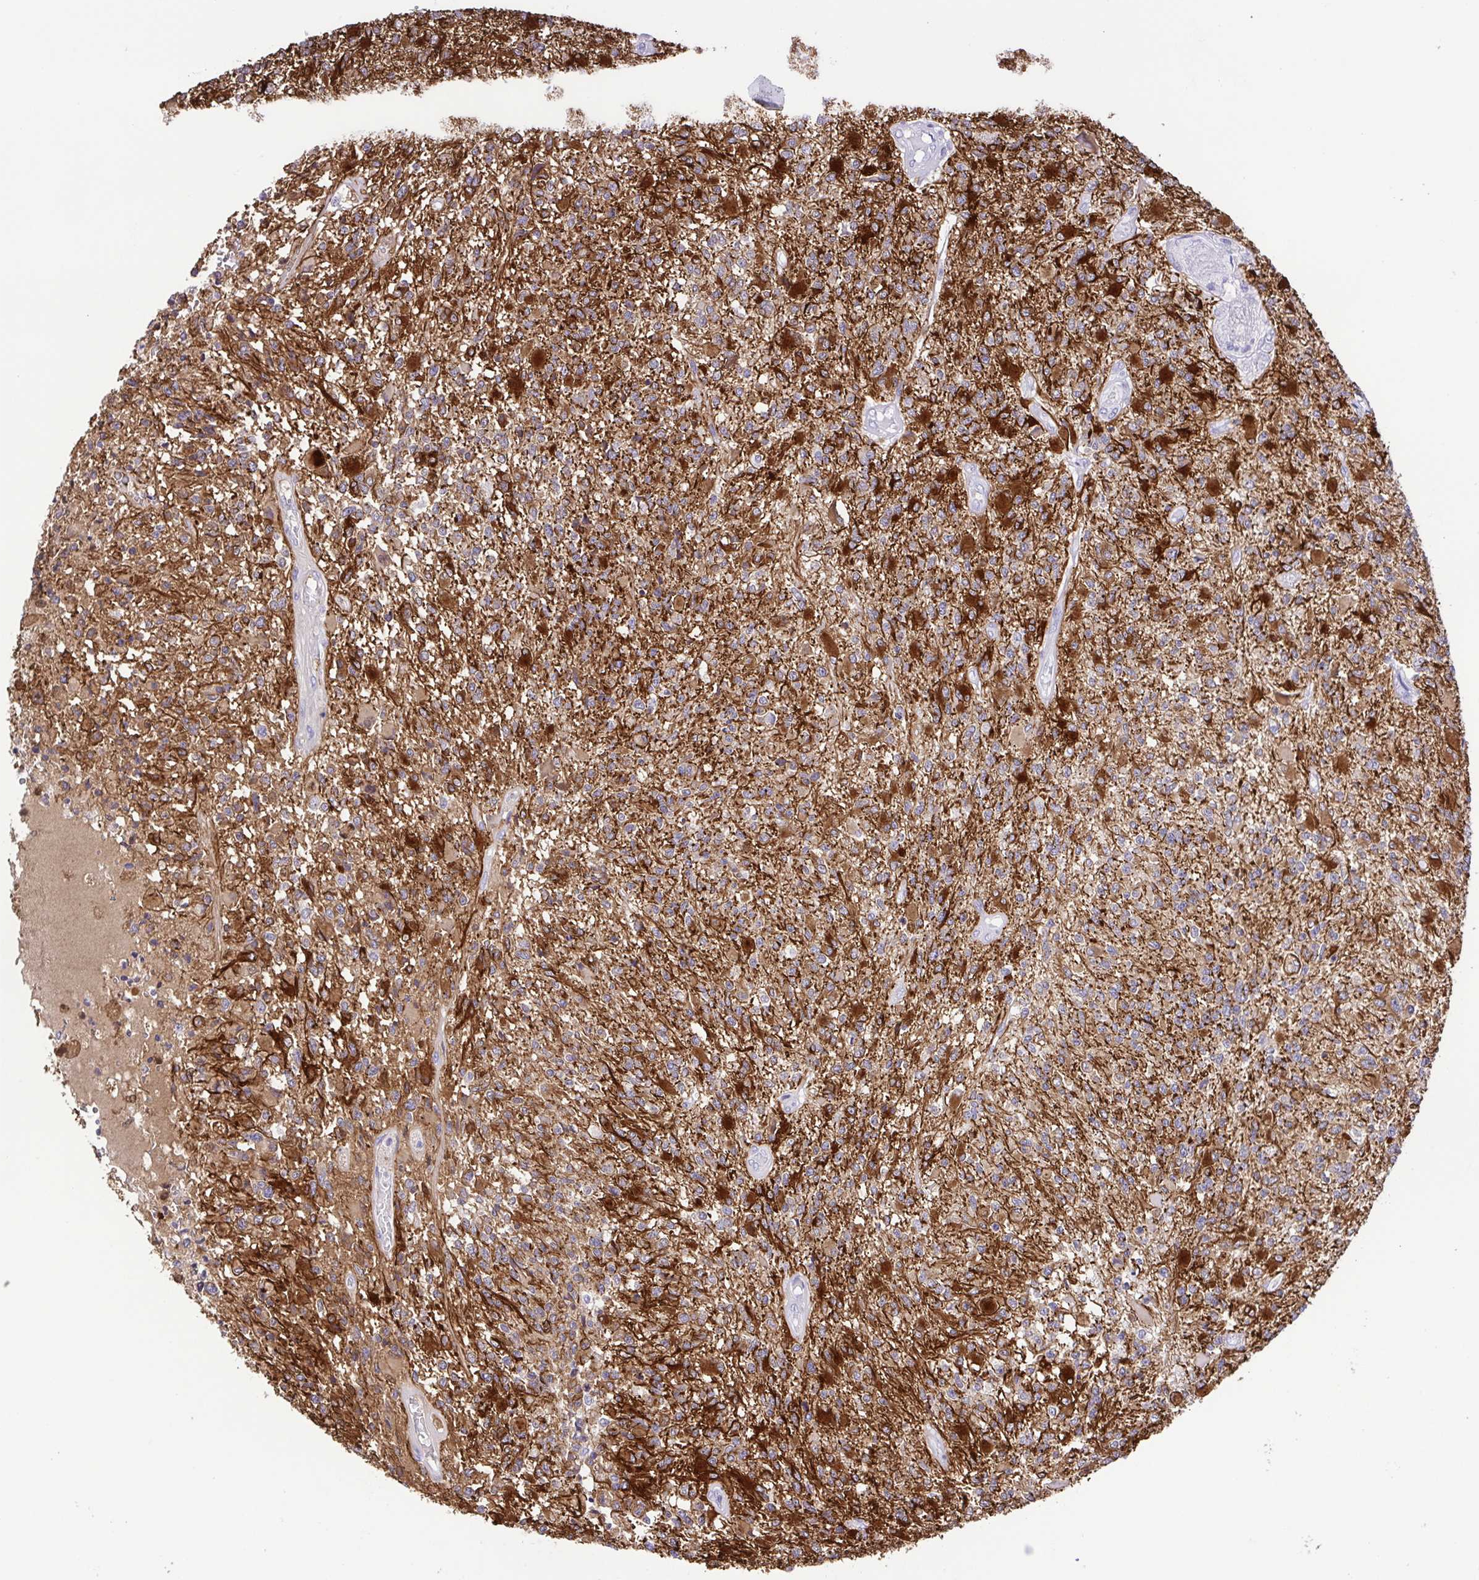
{"staining": {"intensity": "strong", "quantity": "25%-75%", "location": "cytoplasmic/membranous"}, "tissue": "glioma", "cell_type": "Tumor cells", "image_type": "cancer", "snomed": [{"axis": "morphology", "description": "Glioma, malignant, High grade"}, {"axis": "topography", "description": "Brain"}], "caption": "Strong cytoplasmic/membranous staining for a protein is present in about 25%-75% of tumor cells of glioma using immunohistochemistry (IHC).", "gene": "DCLK2", "patient": {"sex": "female", "age": 63}}